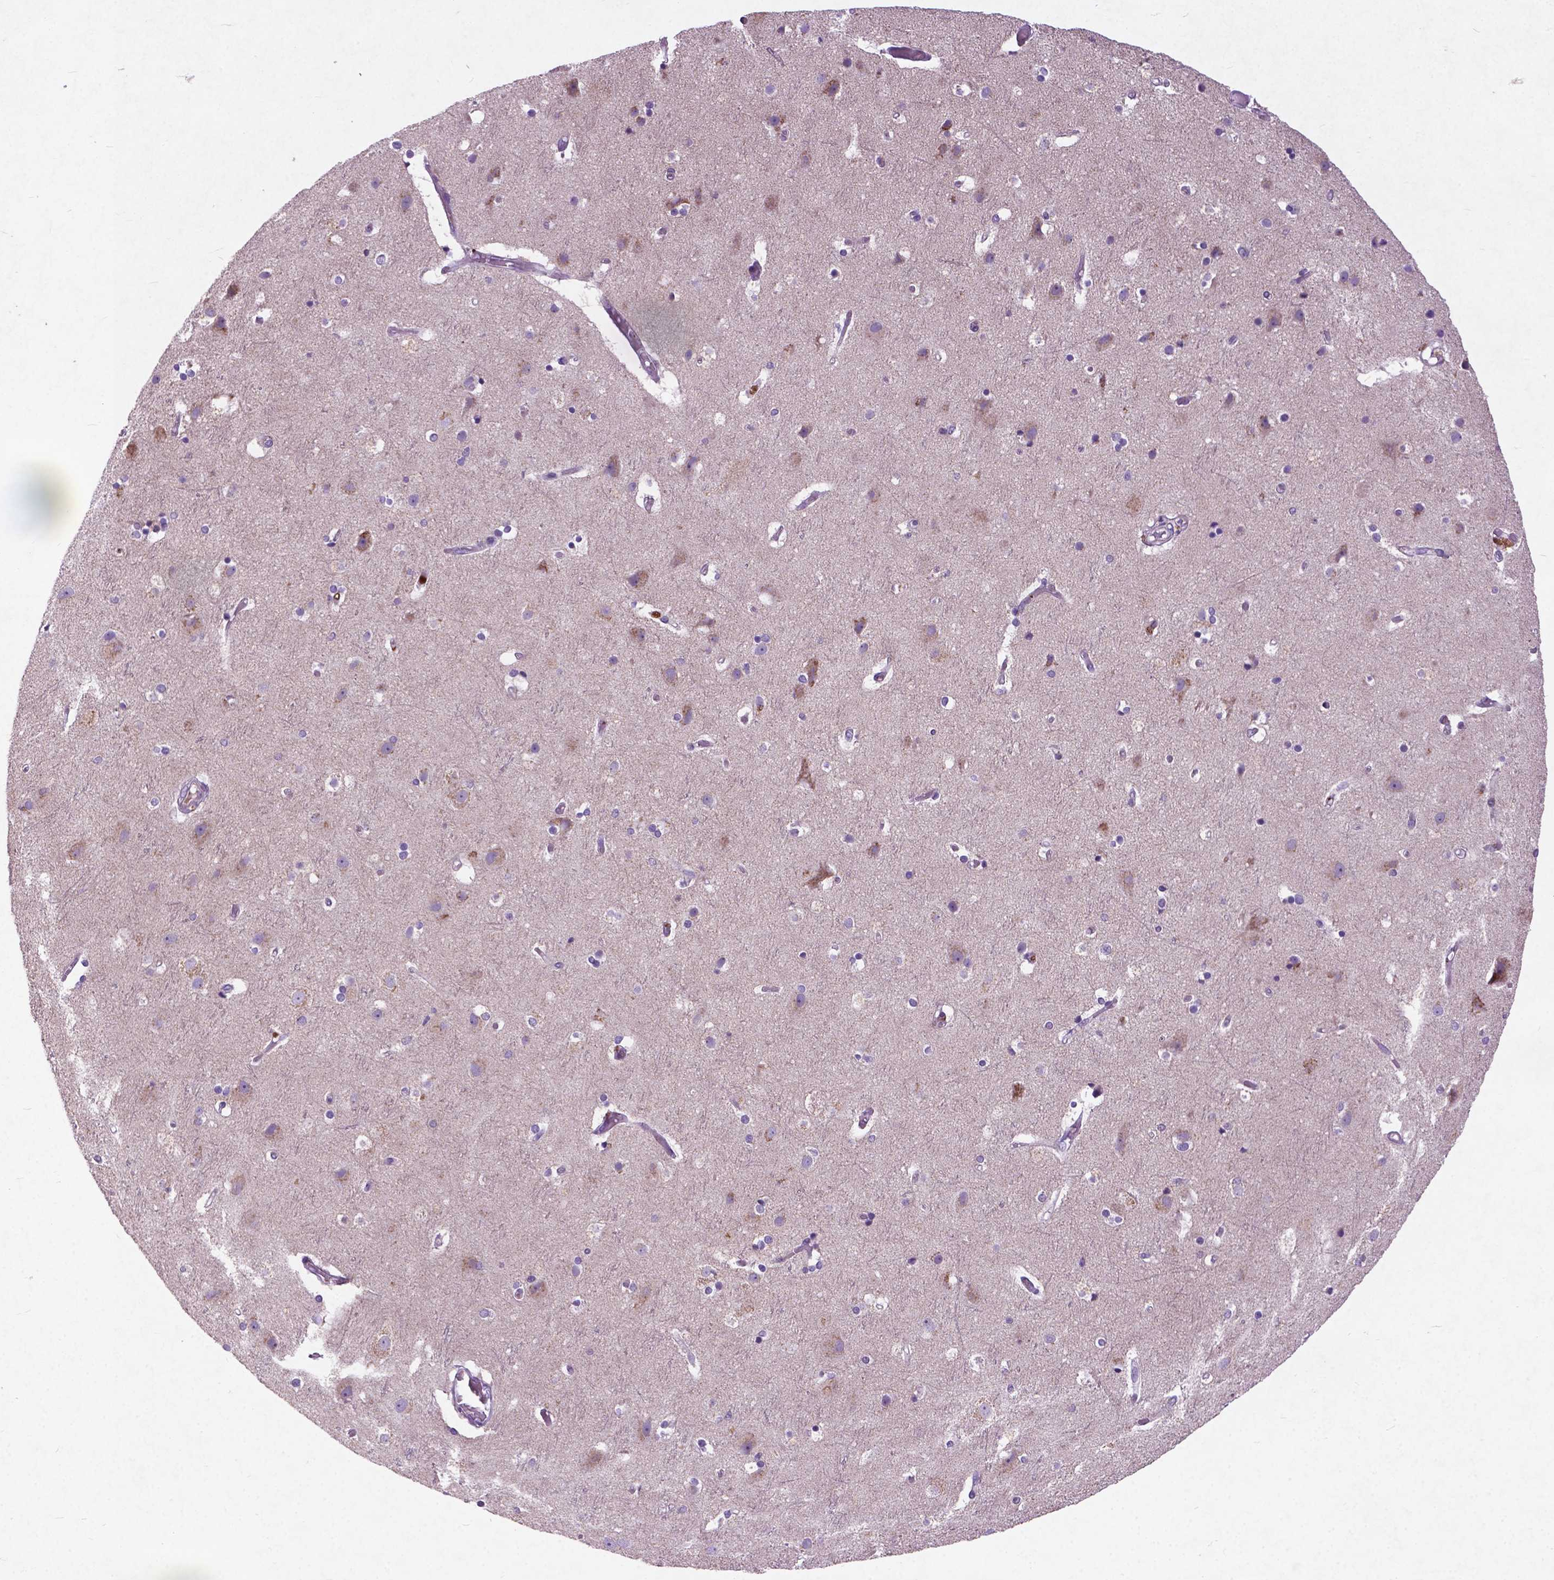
{"staining": {"intensity": "weak", "quantity": ">75%", "location": "cytoplasmic/membranous"}, "tissue": "cerebral cortex", "cell_type": "Endothelial cells", "image_type": "normal", "snomed": [{"axis": "morphology", "description": "Normal tissue, NOS"}, {"axis": "topography", "description": "Cerebral cortex"}], "caption": "Immunohistochemistry (IHC) image of unremarkable cerebral cortex: human cerebral cortex stained using immunohistochemistry (IHC) exhibits low levels of weak protein expression localized specifically in the cytoplasmic/membranous of endothelial cells, appearing as a cytoplasmic/membranous brown color.", "gene": "ATG4D", "patient": {"sex": "female", "age": 52}}